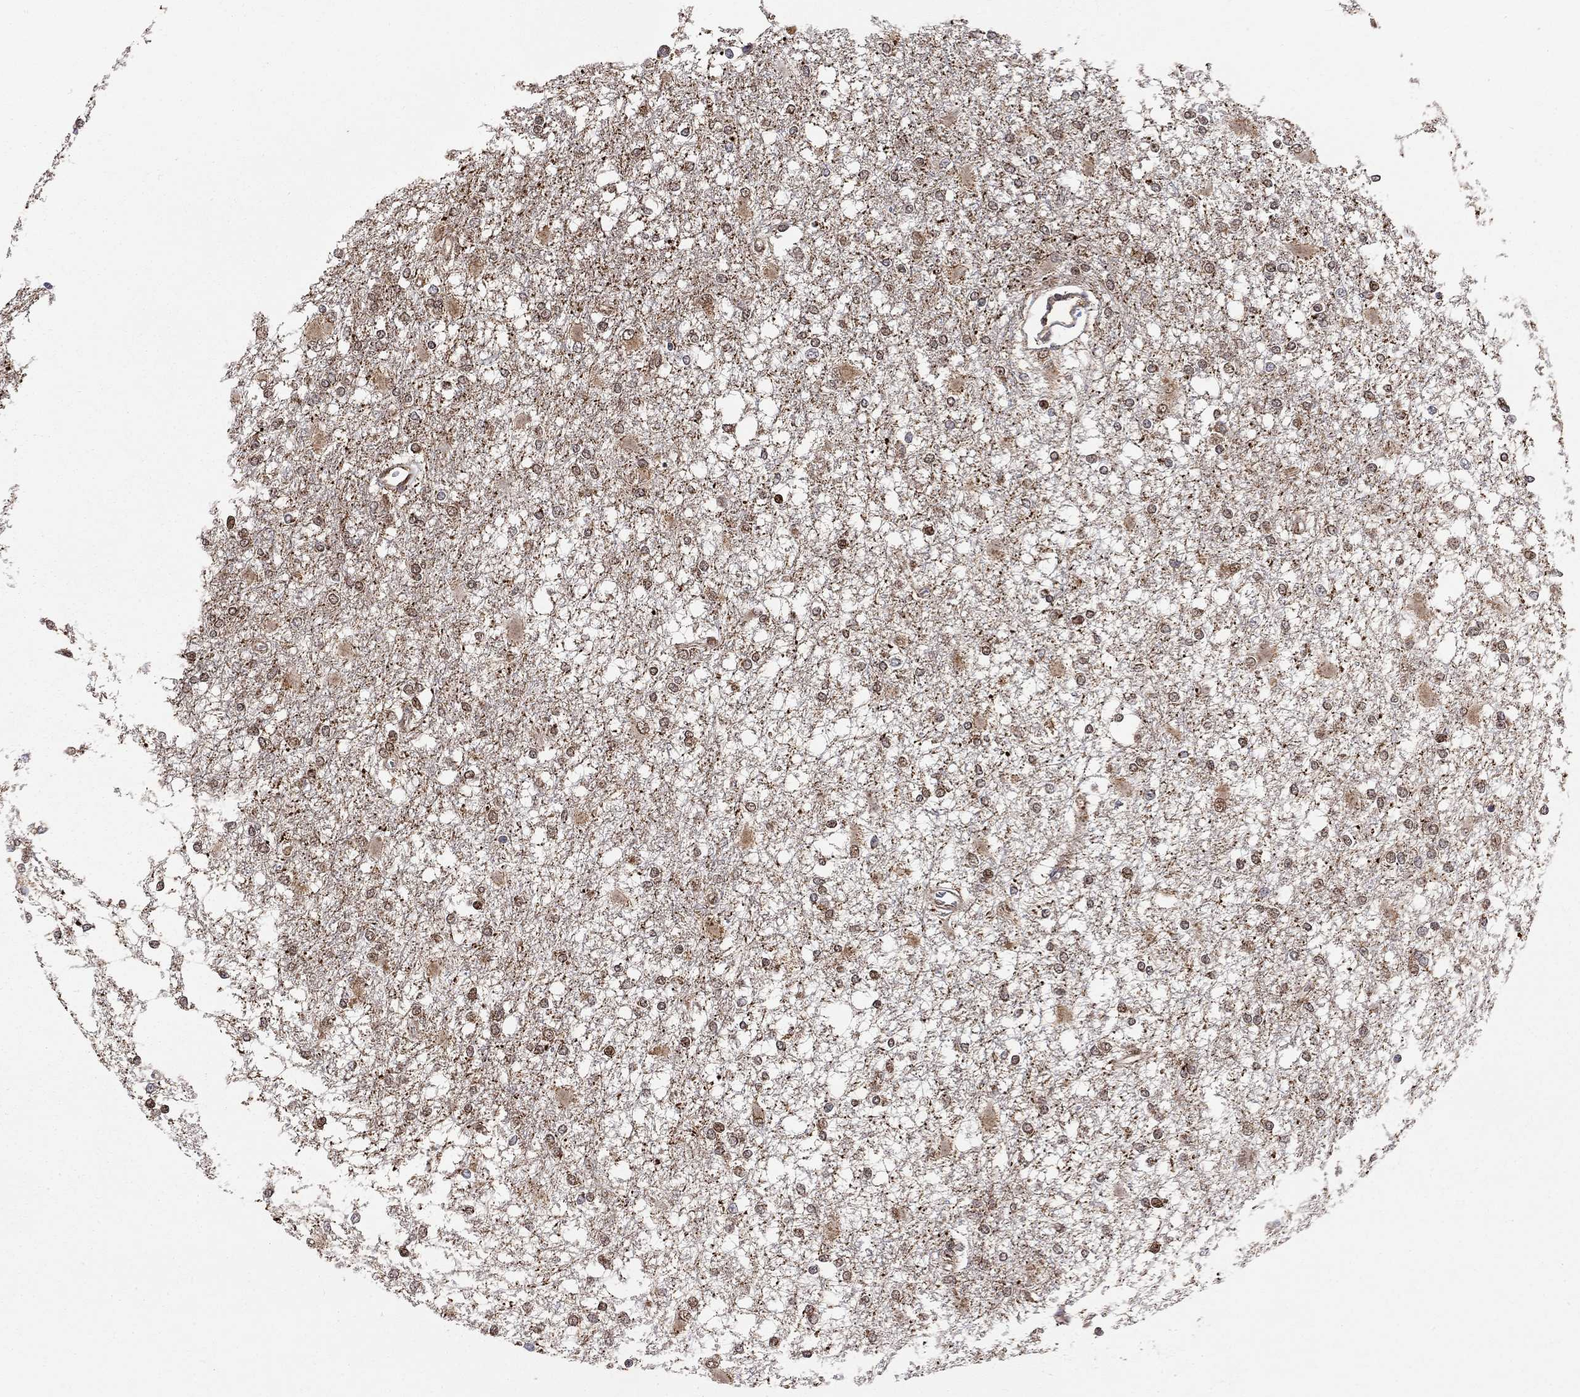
{"staining": {"intensity": "moderate", "quantity": "<25%", "location": "nuclear"}, "tissue": "glioma", "cell_type": "Tumor cells", "image_type": "cancer", "snomed": [{"axis": "morphology", "description": "Glioma, malignant, High grade"}, {"axis": "topography", "description": "Cerebral cortex"}], "caption": "There is low levels of moderate nuclear expression in tumor cells of glioma, as demonstrated by immunohistochemical staining (brown color).", "gene": "ELOB", "patient": {"sex": "male", "age": 79}}